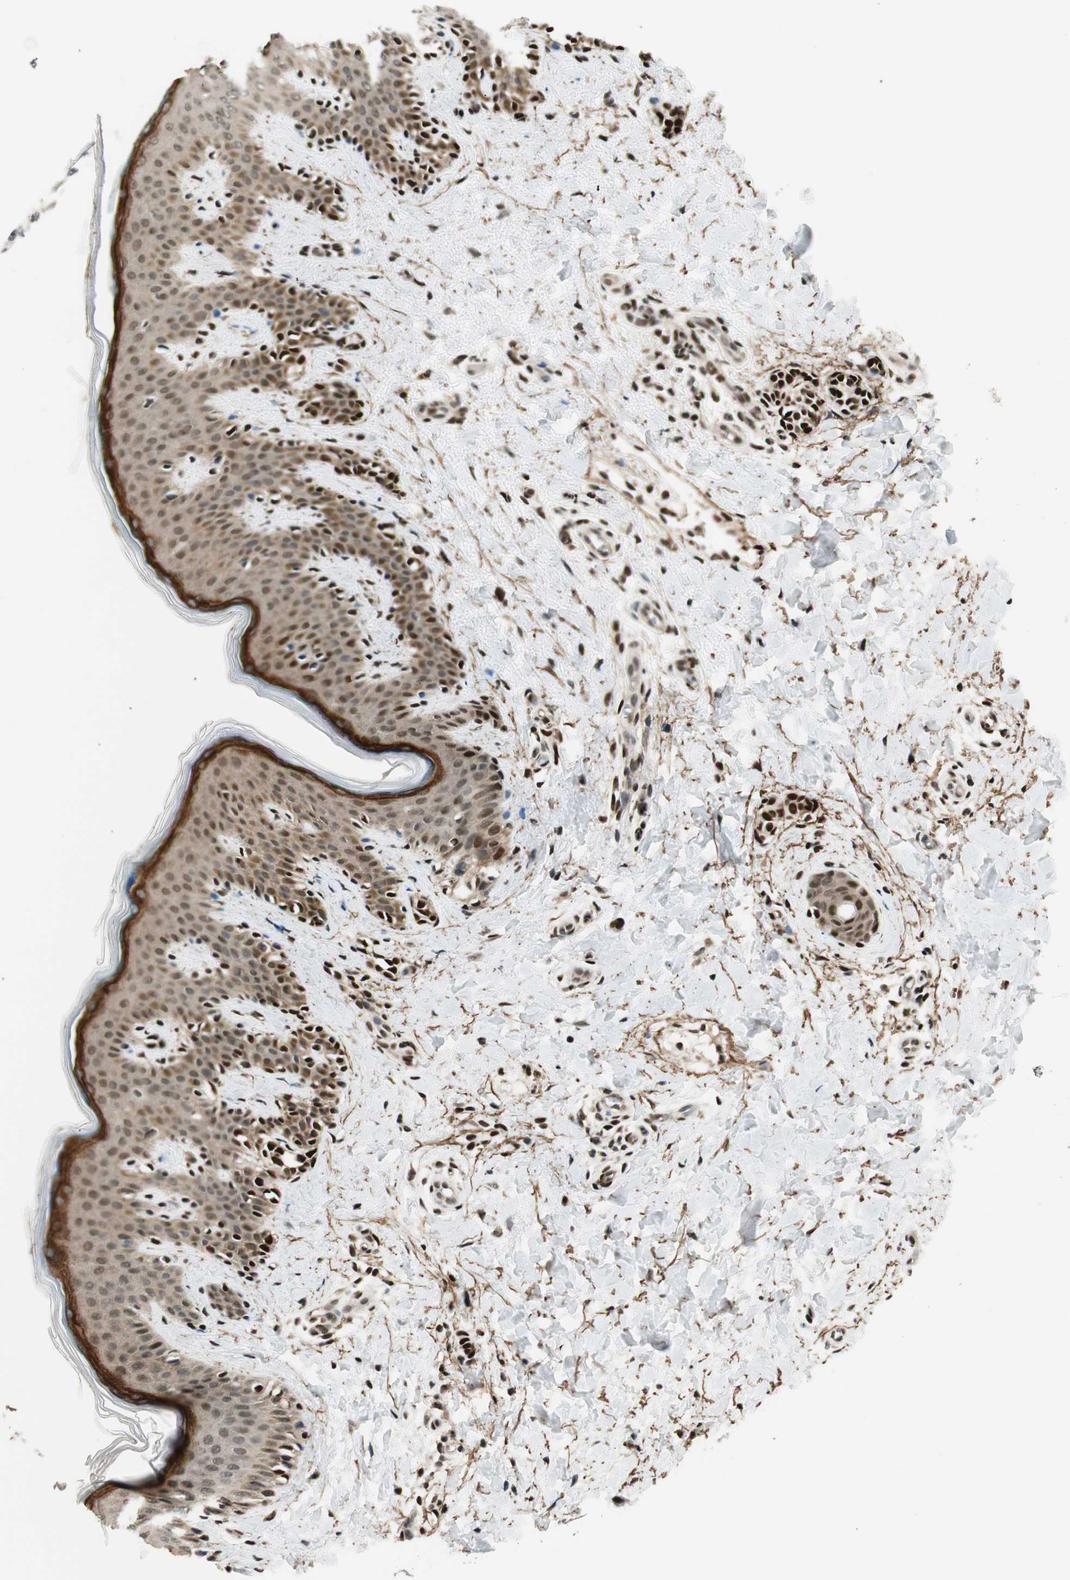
{"staining": {"intensity": "strong", "quantity": ">75%", "location": "nuclear"}, "tissue": "skin", "cell_type": "Fibroblasts", "image_type": "normal", "snomed": [{"axis": "morphology", "description": "Normal tissue, NOS"}, {"axis": "topography", "description": "Skin"}], "caption": "A high amount of strong nuclear expression is present in about >75% of fibroblasts in unremarkable skin. (brown staining indicates protein expression, while blue staining denotes nuclei).", "gene": "RING1", "patient": {"sex": "male", "age": 16}}